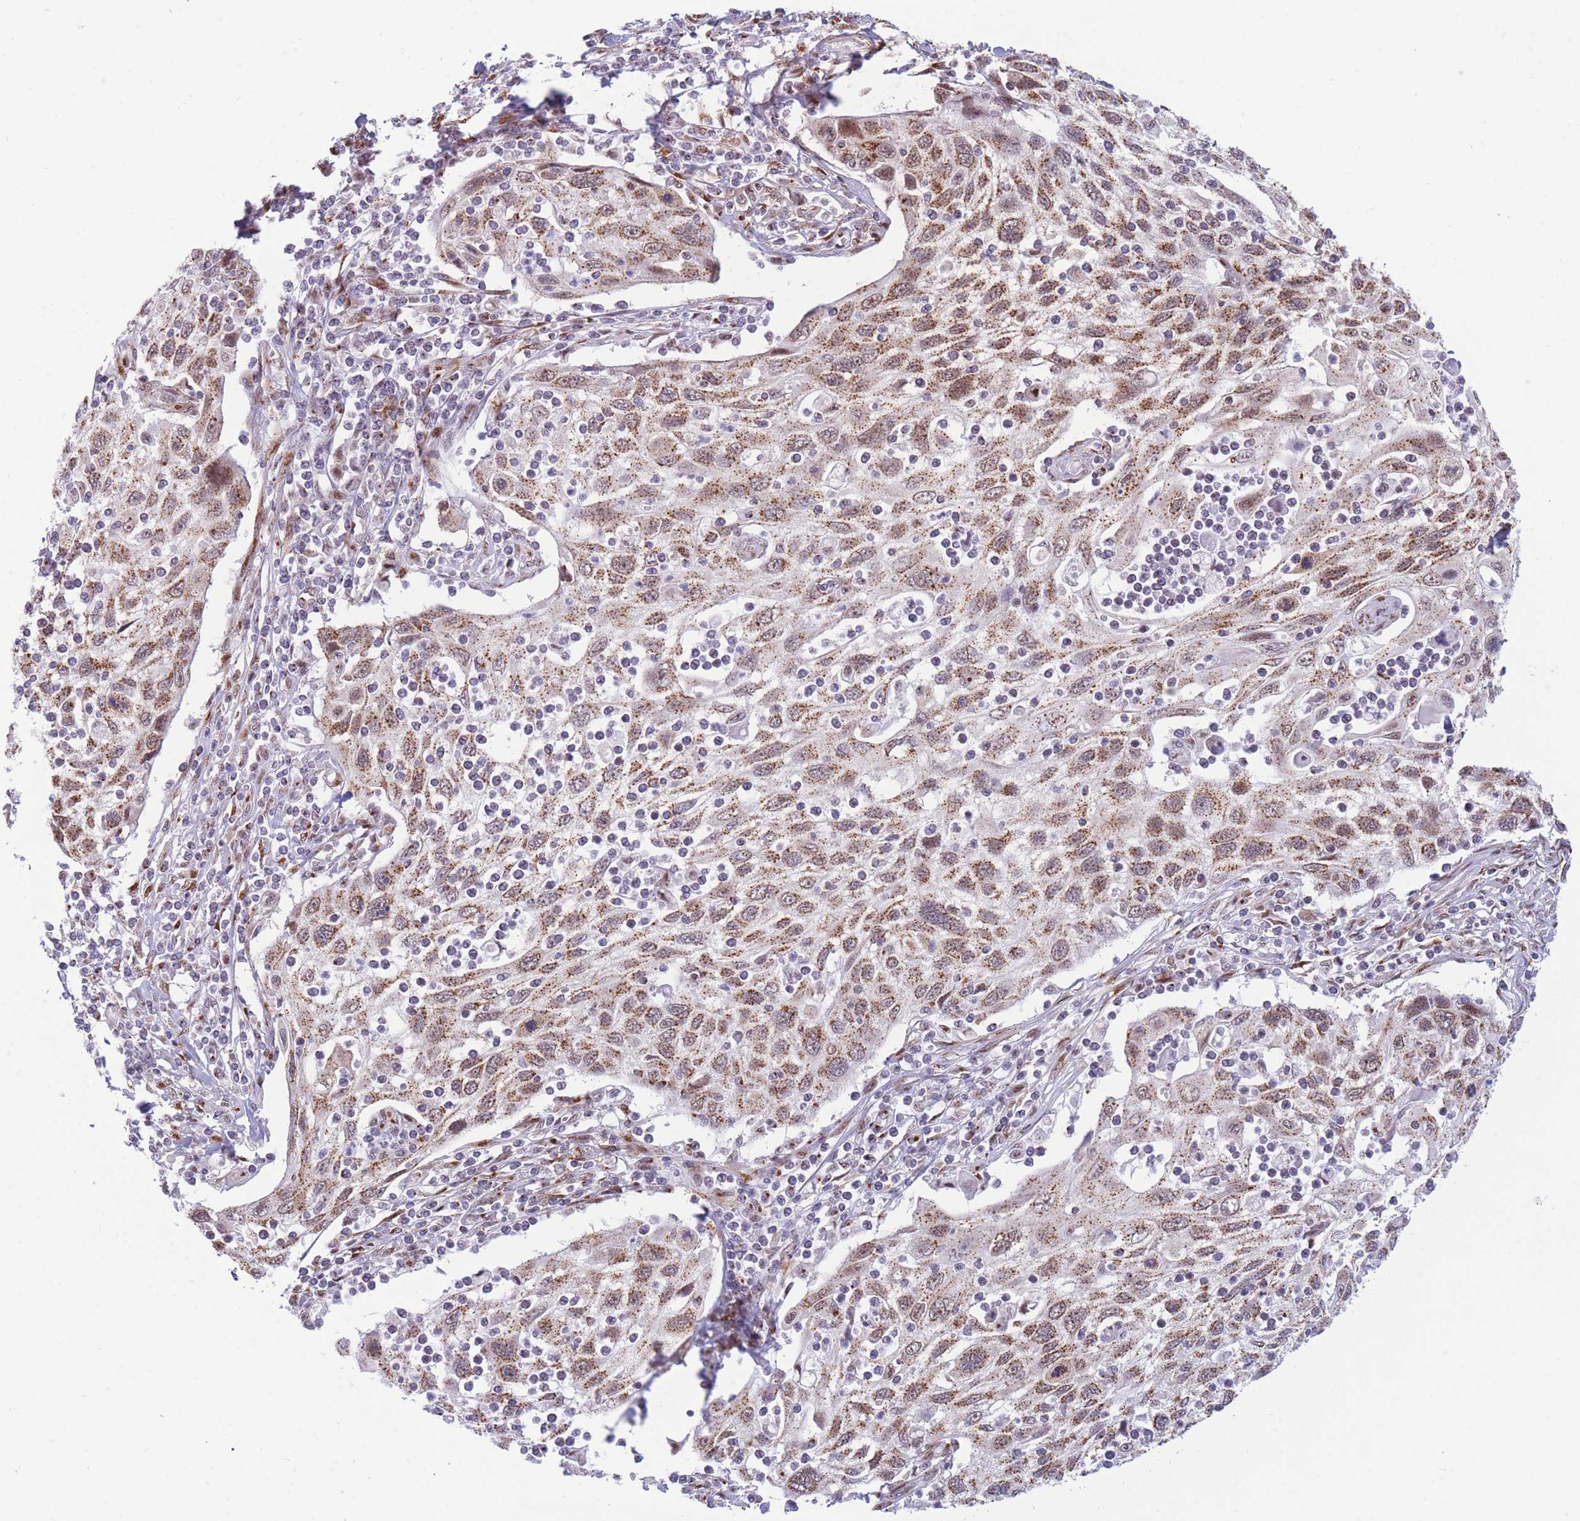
{"staining": {"intensity": "moderate", "quantity": ">75%", "location": "cytoplasmic/membranous,nuclear"}, "tissue": "cervical cancer", "cell_type": "Tumor cells", "image_type": "cancer", "snomed": [{"axis": "morphology", "description": "Squamous cell carcinoma, NOS"}, {"axis": "topography", "description": "Cervix"}], "caption": "Tumor cells display moderate cytoplasmic/membranous and nuclear expression in approximately >75% of cells in cervical cancer.", "gene": "INO80C", "patient": {"sex": "female", "age": 70}}